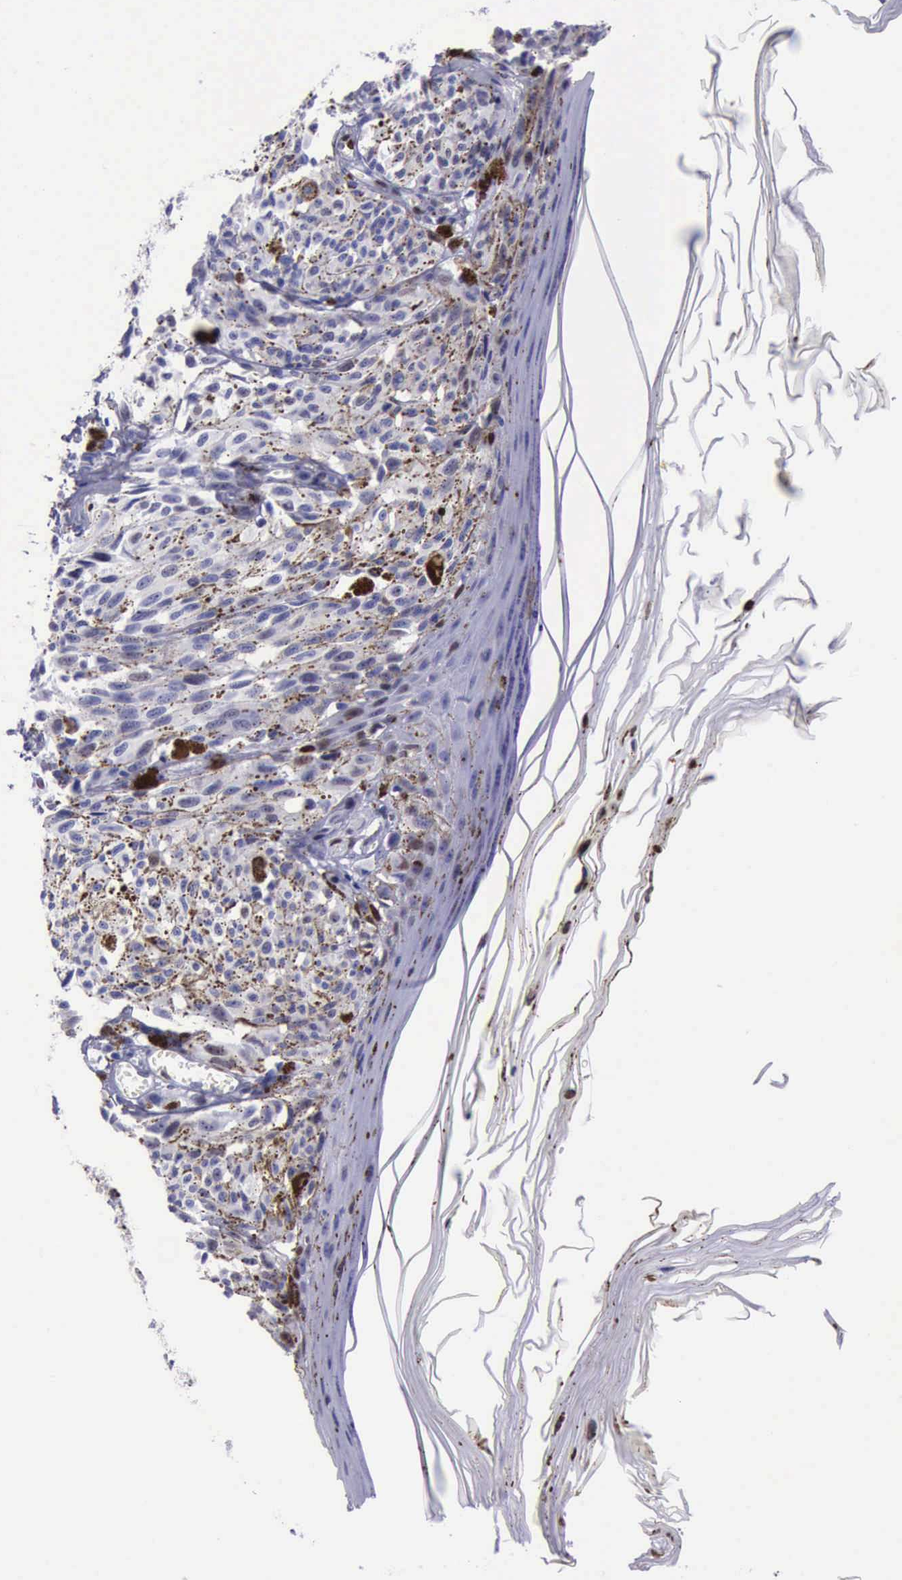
{"staining": {"intensity": "negative", "quantity": "none", "location": "none"}, "tissue": "melanoma", "cell_type": "Tumor cells", "image_type": "cancer", "snomed": [{"axis": "morphology", "description": "Malignant melanoma, NOS"}, {"axis": "topography", "description": "Skin"}], "caption": "Malignant melanoma was stained to show a protein in brown. There is no significant expression in tumor cells. (DAB IHC, high magnification).", "gene": "MCM2", "patient": {"sex": "female", "age": 72}}